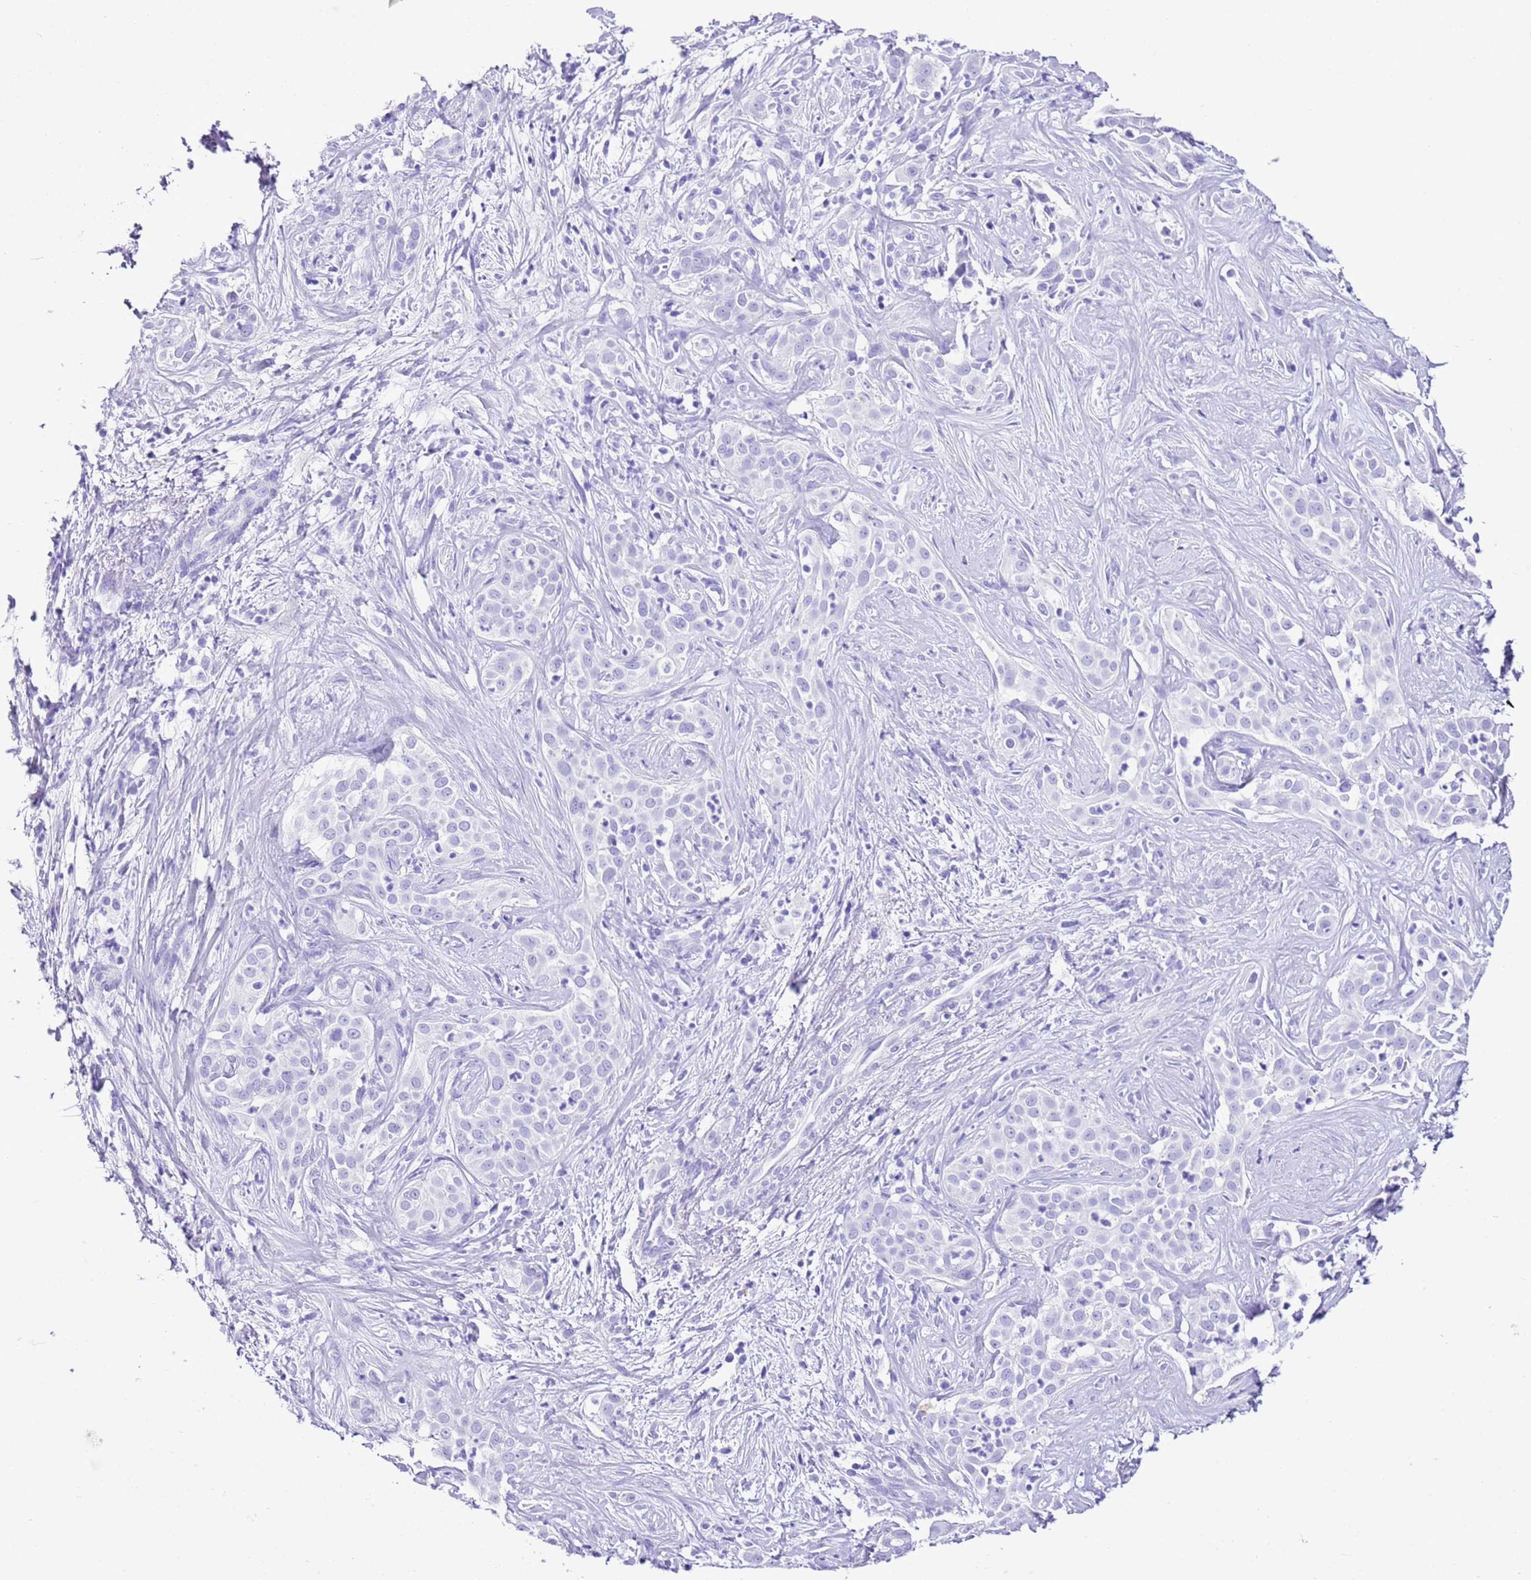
{"staining": {"intensity": "negative", "quantity": "none", "location": "none"}, "tissue": "liver cancer", "cell_type": "Tumor cells", "image_type": "cancer", "snomed": [{"axis": "morphology", "description": "Cholangiocarcinoma"}, {"axis": "topography", "description": "Liver"}], "caption": "This is a histopathology image of immunohistochemistry (IHC) staining of cholangiocarcinoma (liver), which shows no positivity in tumor cells.", "gene": "KCNC1", "patient": {"sex": "male", "age": 67}}